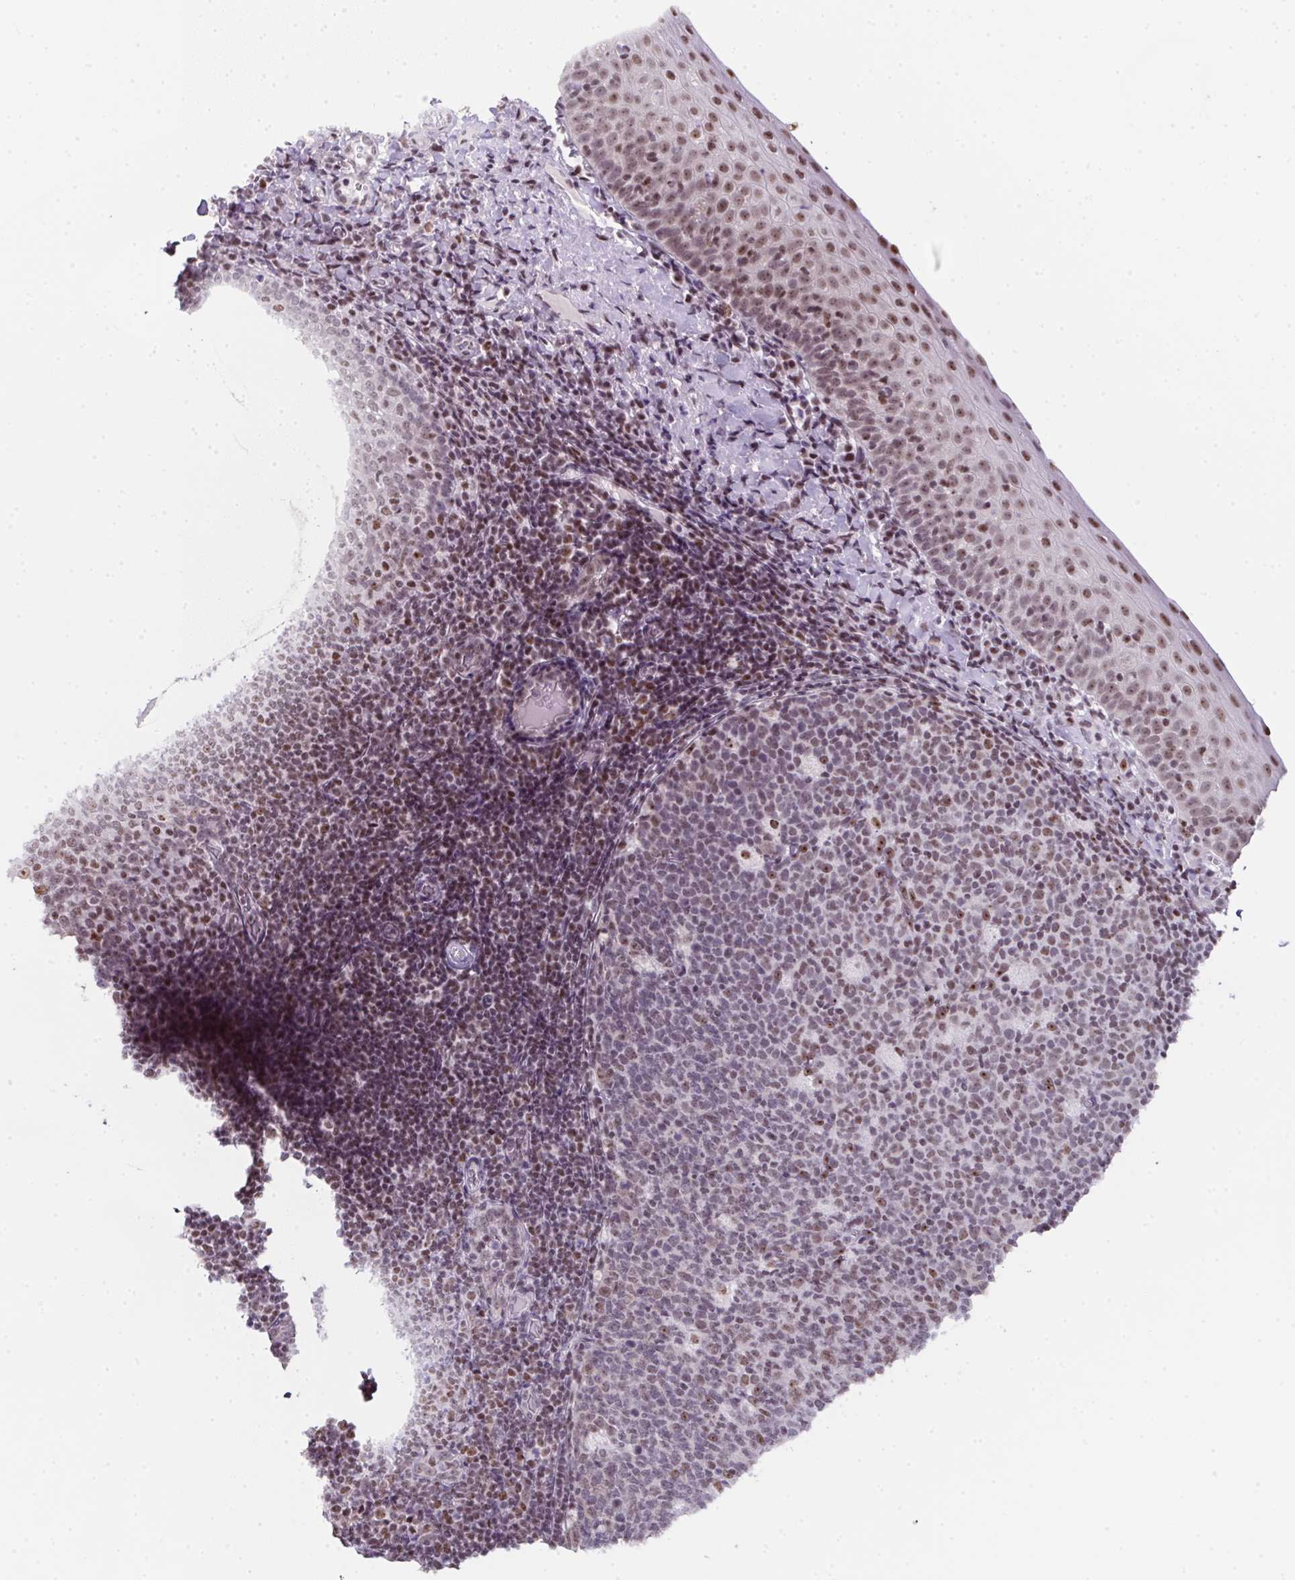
{"staining": {"intensity": "moderate", "quantity": ">75%", "location": "nuclear"}, "tissue": "tonsil", "cell_type": "Germinal center cells", "image_type": "normal", "snomed": [{"axis": "morphology", "description": "Normal tissue, NOS"}, {"axis": "topography", "description": "Tonsil"}], "caption": "Protein expression analysis of unremarkable human tonsil reveals moderate nuclear positivity in about >75% of germinal center cells. (DAB (3,3'-diaminobenzidine) = brown stain, brightfield microscopy at high magnification).", "gene": "ZNF800", "patient": {"sex": "female", "age": 10}}